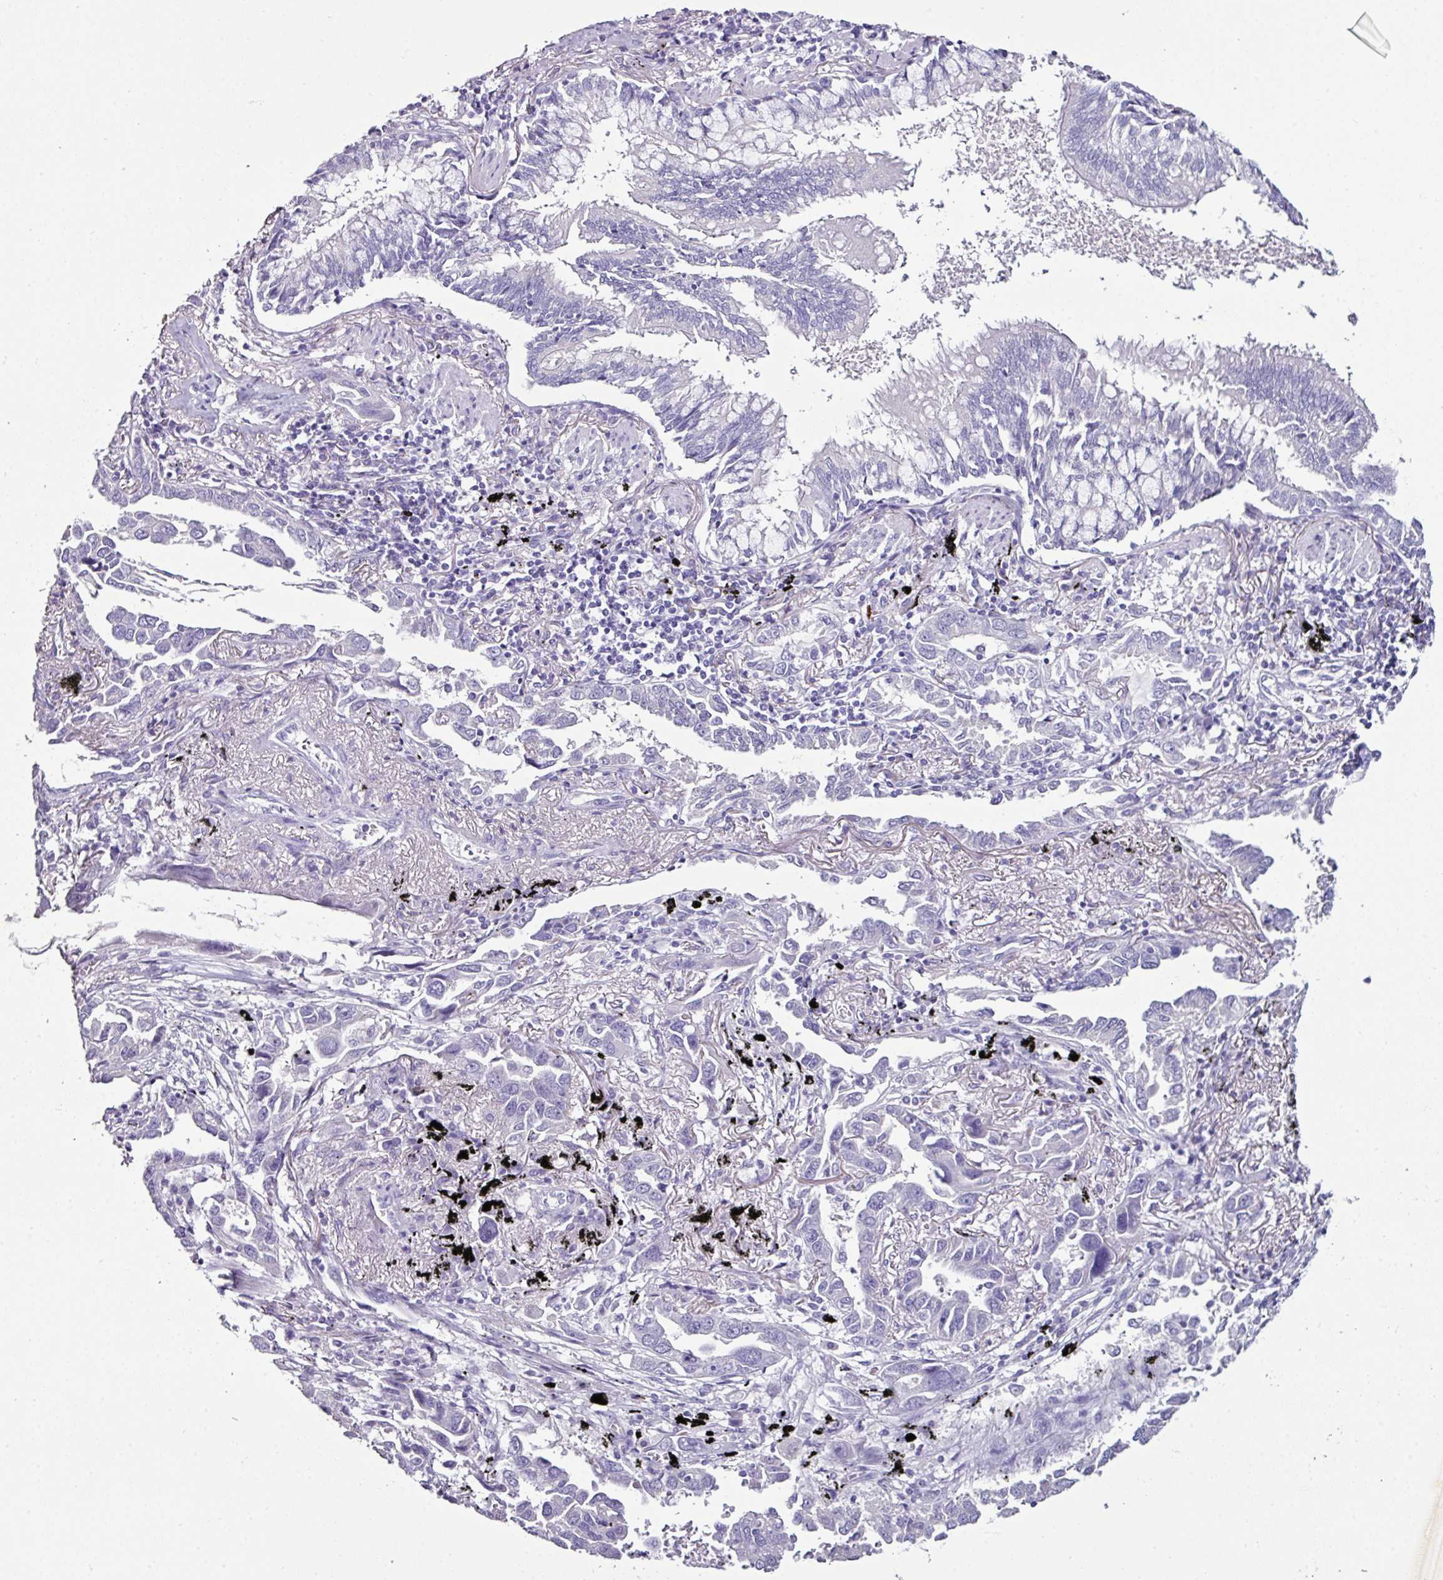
{"staining": {"intensity": "negative", "quantity": "none", "location": "none"}, "tissue": "lung cancer", "cell_type": "Tumor cells", "image_type": "cancer", "snomed": [{"axis": "morphology", "description": "Adenocarcinoma, NOS"}, {"axis": "topography", "description": "Lung"}], "caption": "High magnification brightfield microscopy of lung adenocarcinoma stained with DAB (brown) and counterstained with hematoxylin (blue): tumor cells show no significant positivity. (DAB IHC visualized using brightfield microscopy, high magnification).", "gene": "GLP2R", "patient": {"sex": "male", "age": 67}}